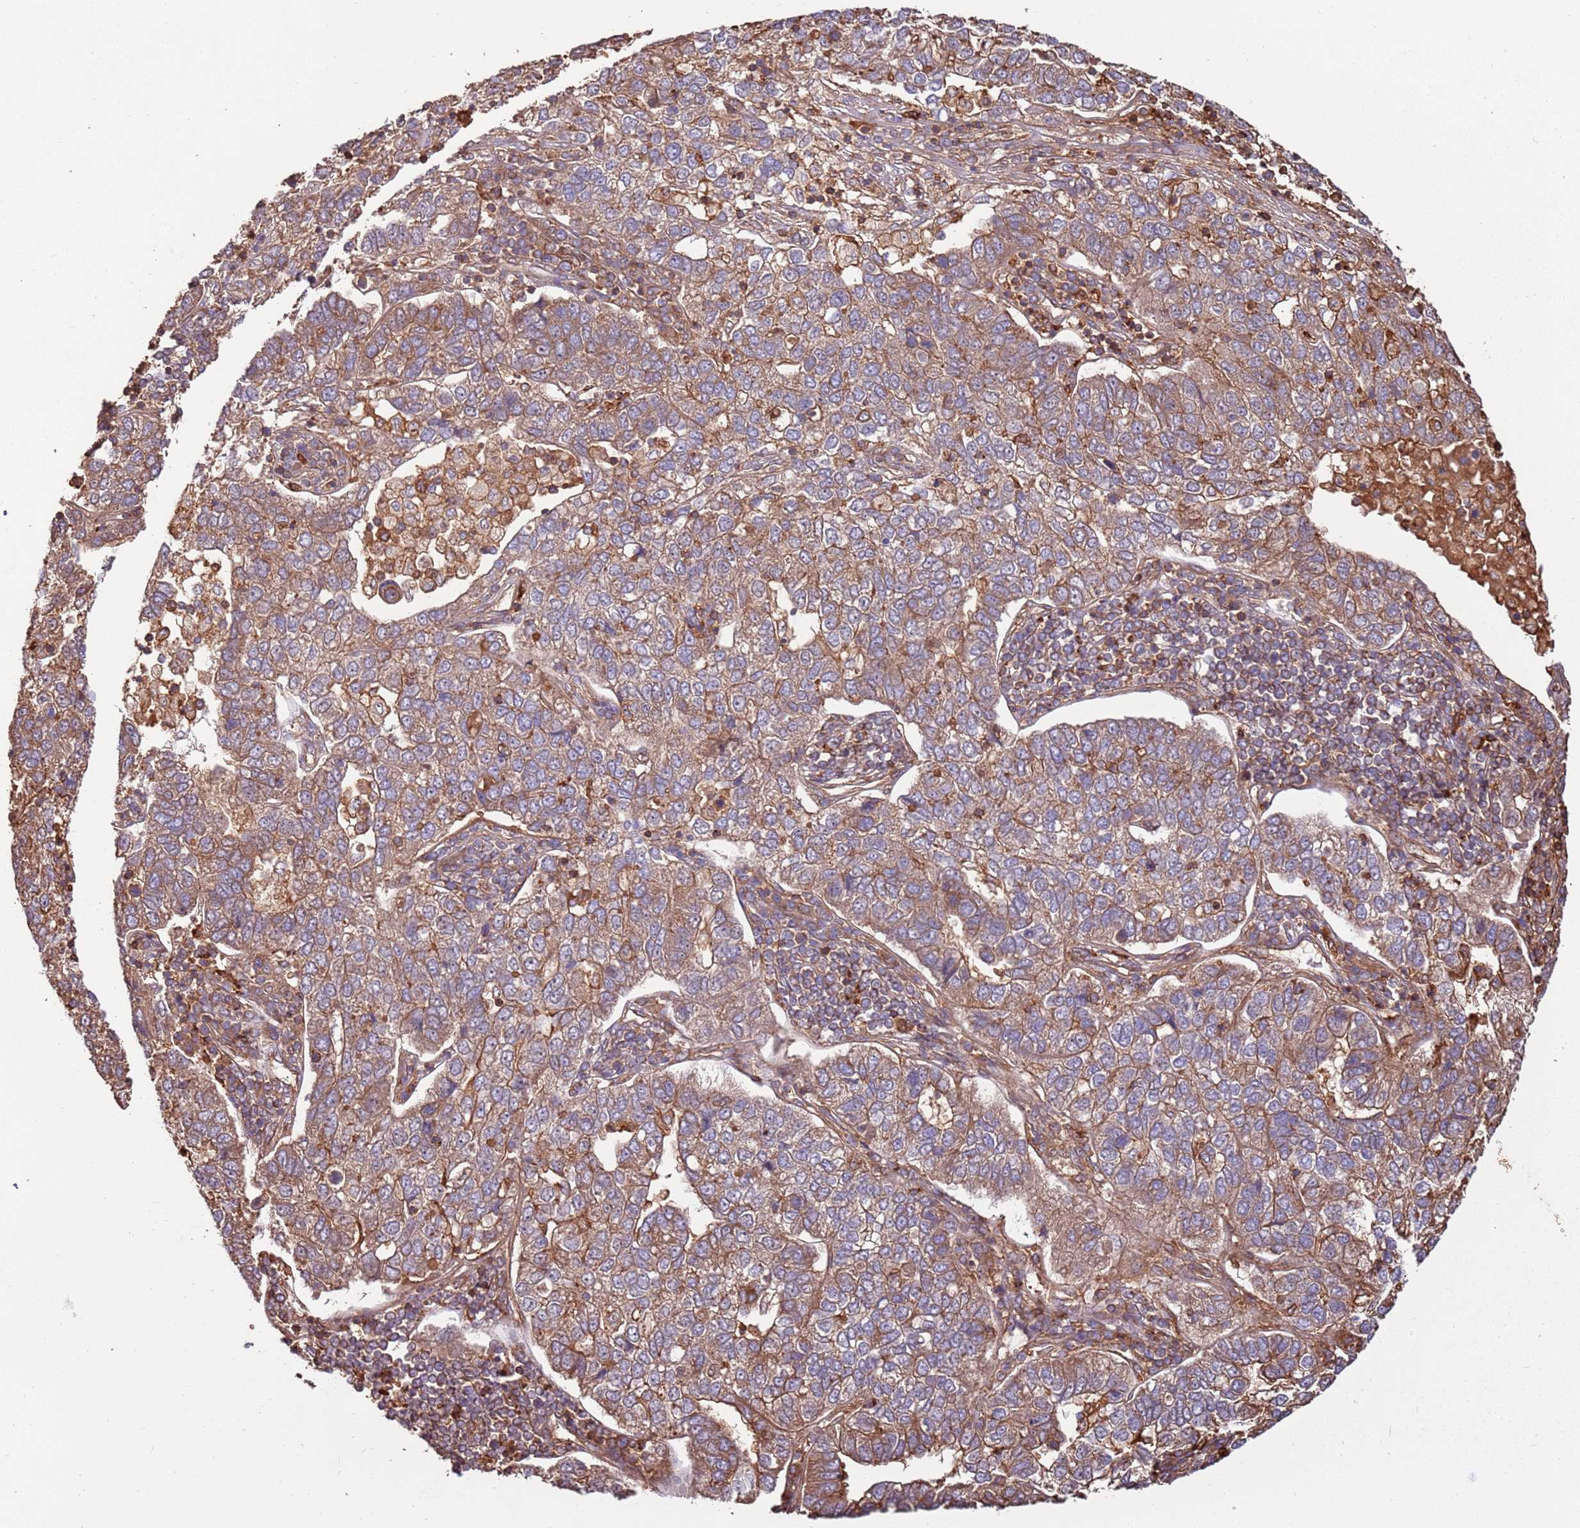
{"staining": {"intensity": "moderate", "quantity": "25%-75%", "location": "cytoplasmic/membranous"}, "tissue": "pancreatic cancer", "cell_type": "Tumor cells", "image_type": "cancer", "snomed": [{"axis": "morphology", "description": "Adenocarcinoma, NOS"}, {"axis": "topography", "description": "Pancreas"}], "caption": "IHC staining of adenocarcinoma (pancreatic), which shows medium levels of moderate cytoplasmic/membranous expression in approximately 25%-75% of tumor cells indicating moderate cytoplasmic/membranous protein expression. The staining was performed using DAB (3,3'-diaminobenzidine) (brown) for protein detection and nuclei were counterstained in hematoxylin (blue).", "gene": "ACVR2A", "patient": {"sex": "female", "age": 61}}